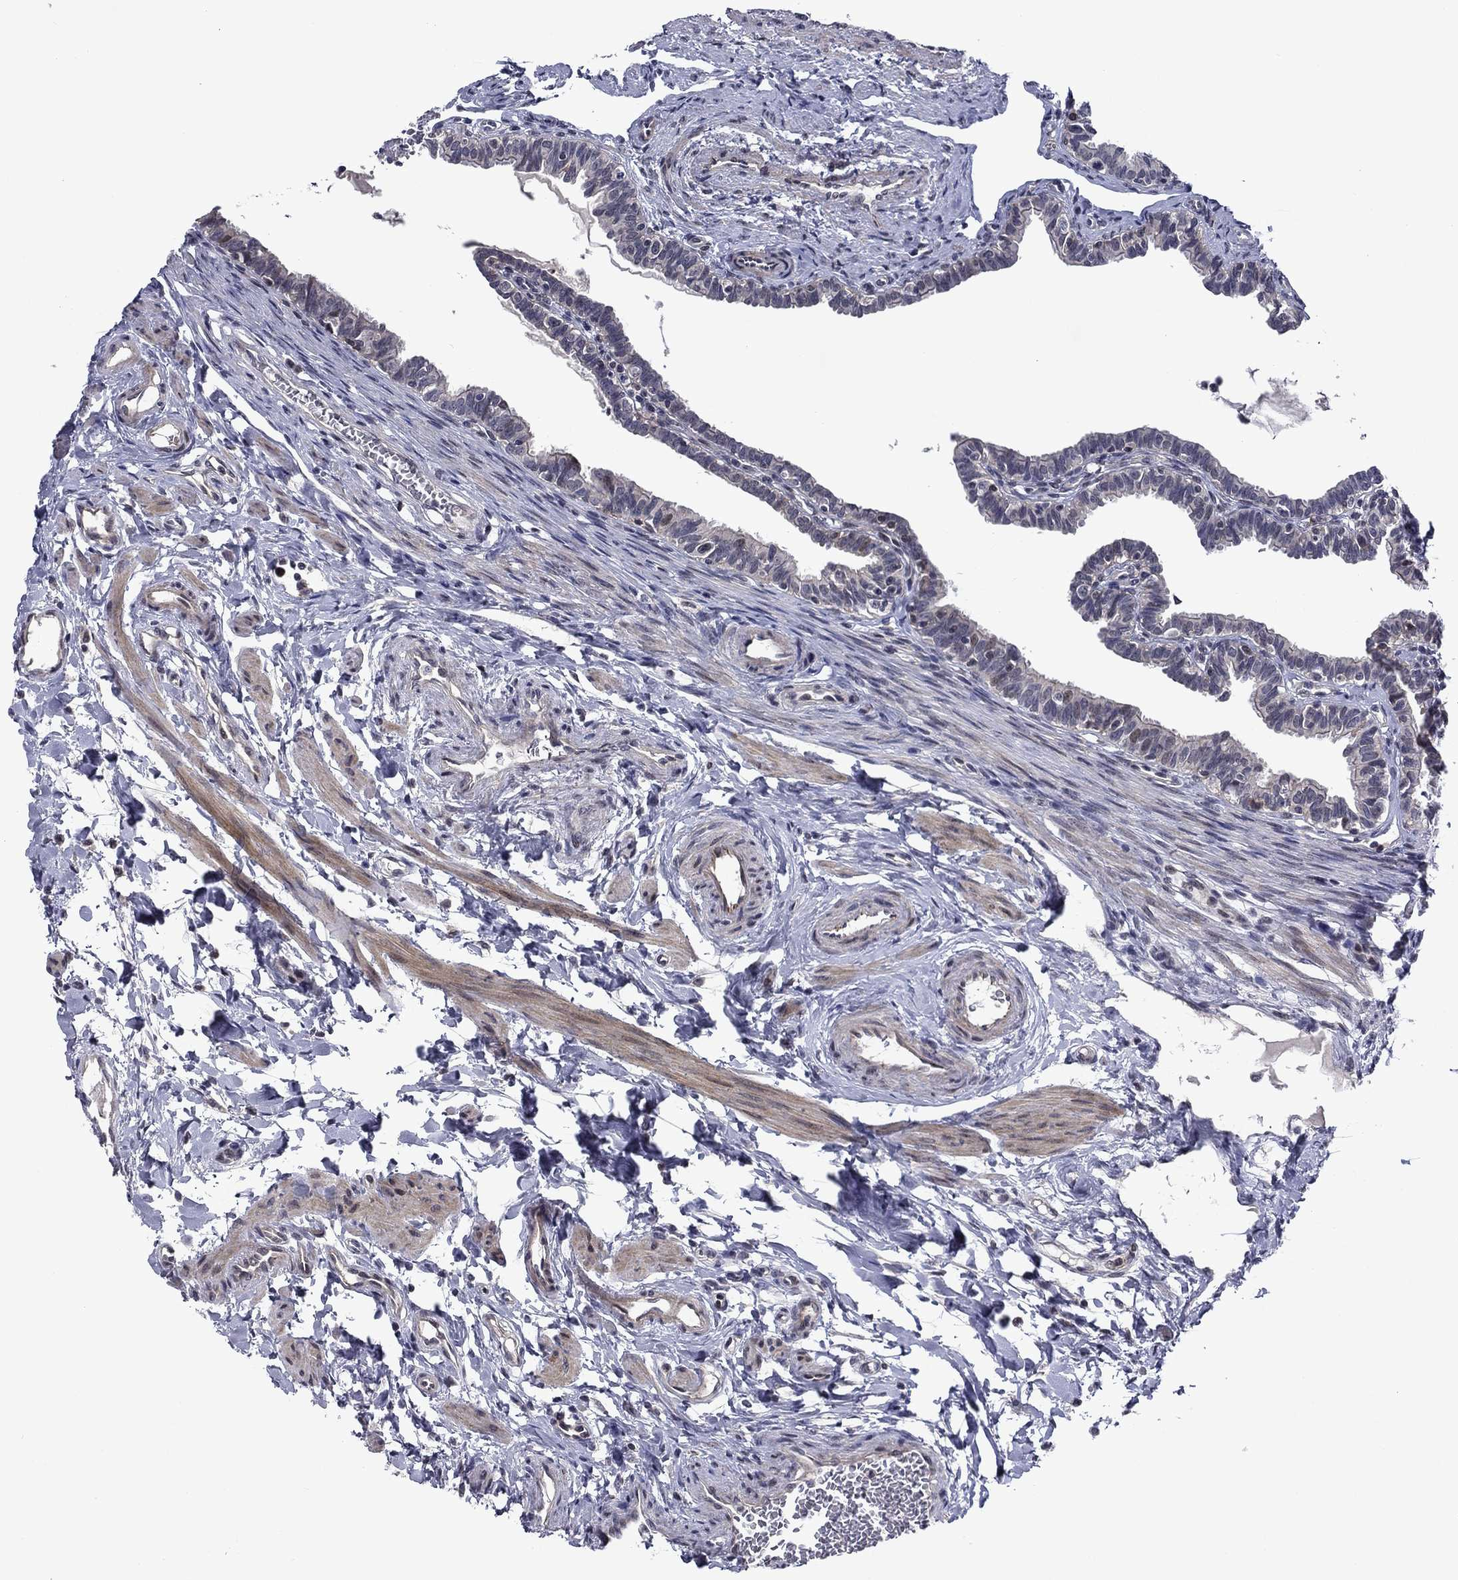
{"staining": {"intensity": "negative", "quantity": "none", "location": "none"}, "tissue": "fallopian tube", "cell_type": "Glandular cells", "image_type": "normal", "snomed": [{"axis": "morphology", "description": "Normal tissue, NOS"}, {"axis": "topography", "description": "Fallopian tube"}], "caption": "Immunohistochemistry (IHC) photomicrograph of unremarkable fallopian tube stained for a protein (brown), which exhibits no staining in glandular cells.", "gene": "B3GAT1", "patient": {"sex": "female", "age": 36}}